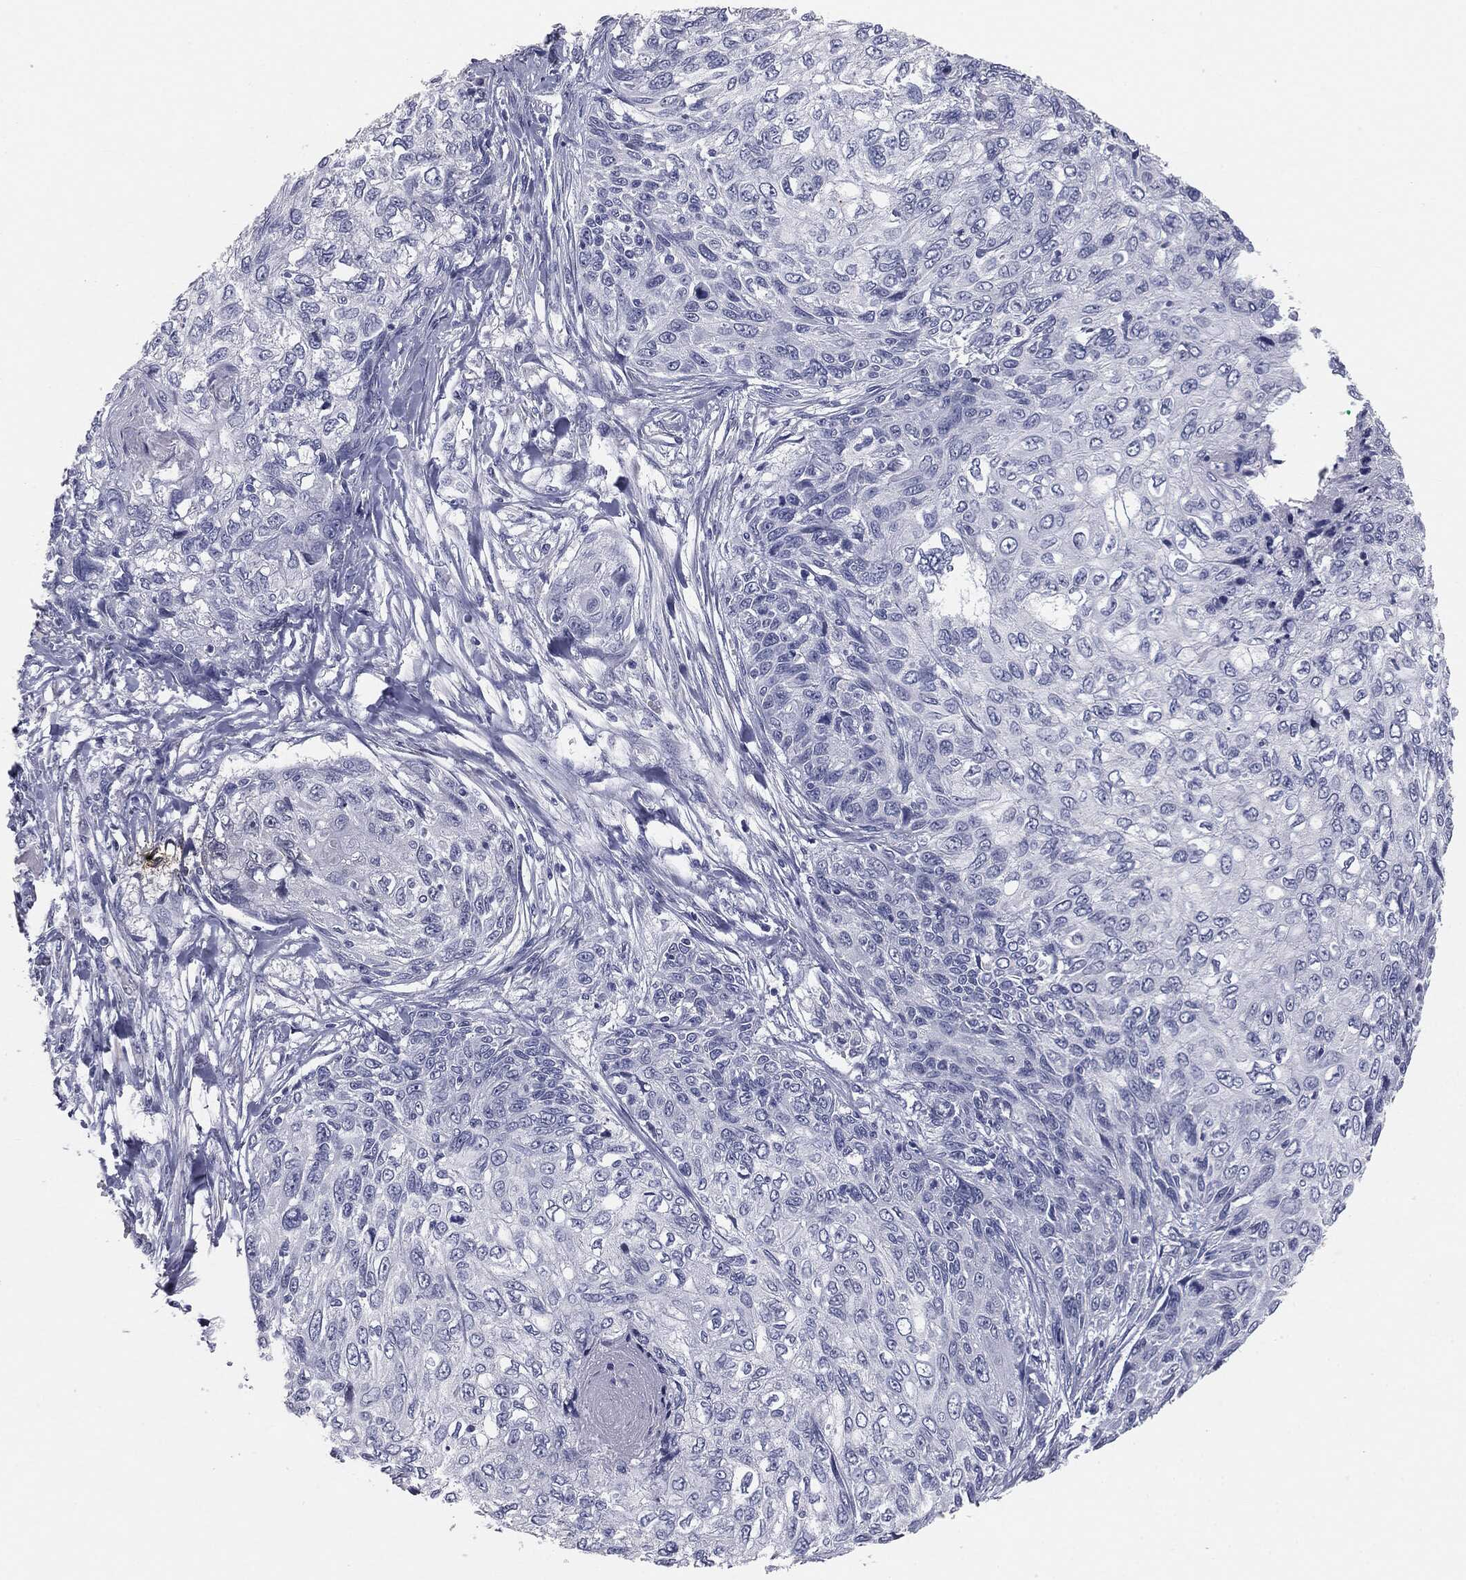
{"staining": {"intensity": "negative", "quantity": "none", "location": "none"}, "tissue": "skin cancer", "cell_type": "Tumor cells", "image_type": "cancer", "snomed": [{"axis": "morphology", "description": "Squamous cell carcinoma, NOS"}, {"axis": "topography", "description": "Skin"}], "caption": "Photomicrograph shows no significant protein positivity in tumor cells of squamous cell carcinoma (skin). (DAB (3,3'-diaminobenzidine) immunohistochemistry, high magnification).", "gene": "MUC5AC", "patient": {"sex": "male", "age": 92}}